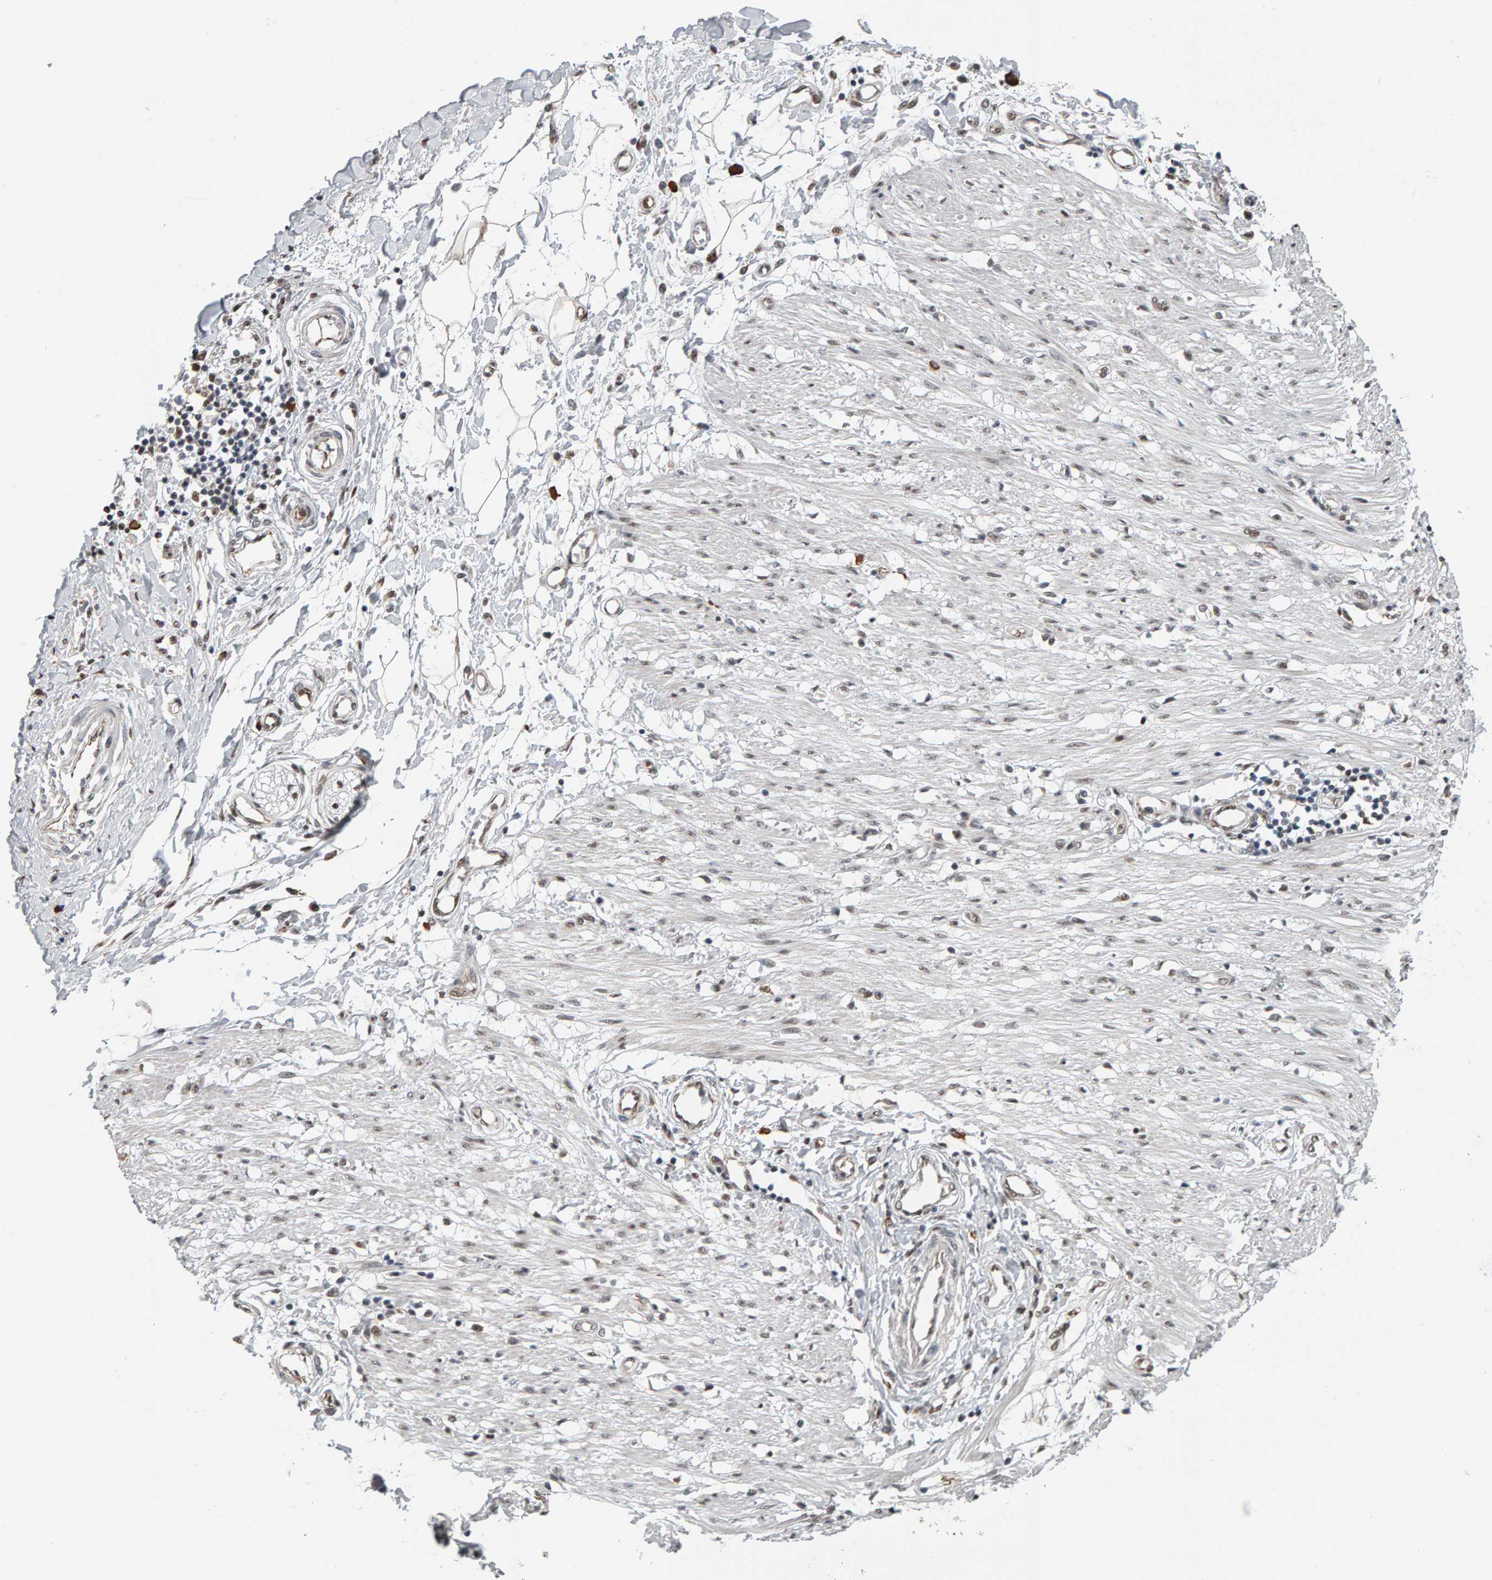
{"staining": {"intensity": "weak", "quantity": ">75%", "location": "nuclear"}, "tissue": "adipose tissue", "cell_type": "Adipocytes", "image_type": "normal", "snomed": [{"axis": "morphology", "description": "Normal tissue, NOS"}, {"axis": "morphology", "description": "Adenocarcinoma, NOS"}, {"axis": "topography", "description": "Colon"}, {"axis": "topography", "description": "Peripheral nerve tissue"}], "caption": "A histopathology image of adipose tissue stained for a protein demonstrates weak nuclear brown staining in adipocytes. (DAB IHC, brown staining for protein, blue staining for nuclei).", "gene": "ATF7IP", "patient": {"sex": "male", "age": 14}}